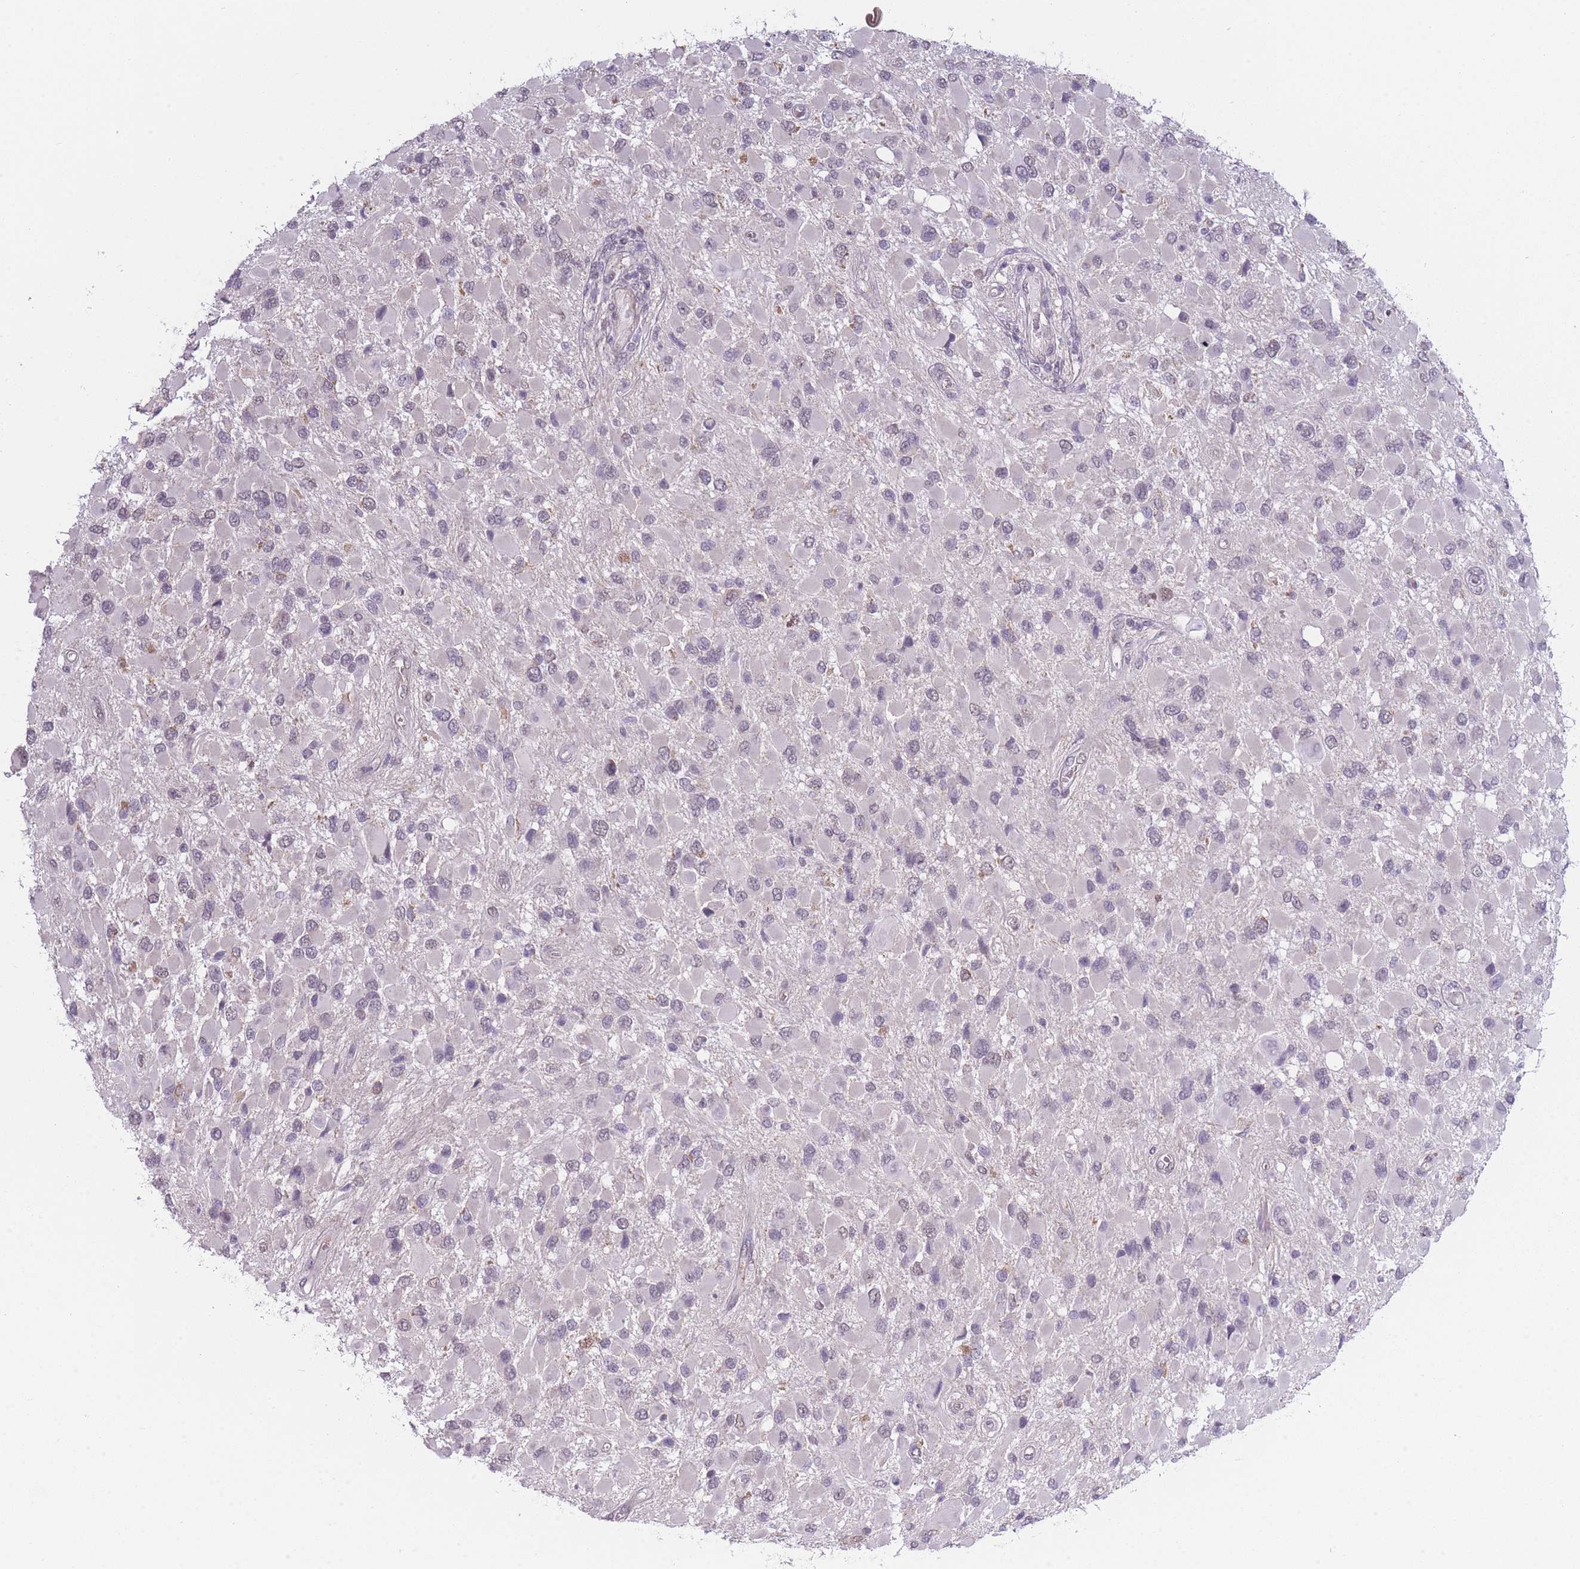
{"staining": {"intensity": "negative", "quantity": "none", "location": "none"}, "tissue": "glioma", "cell_type": "Tumor cells", "image_type": "cancer", "snomed": [{"axis": "morphology", "description": "Glioma, malignant, High grade"}, {"axis": "topography", "description": "Brain"}], "caption": "A histopathology image of human malignant high-grade glioma is negative for staining in tumor cells.", "gene": "SIN3B", "patient": {"sex": "male", "age": 53}}